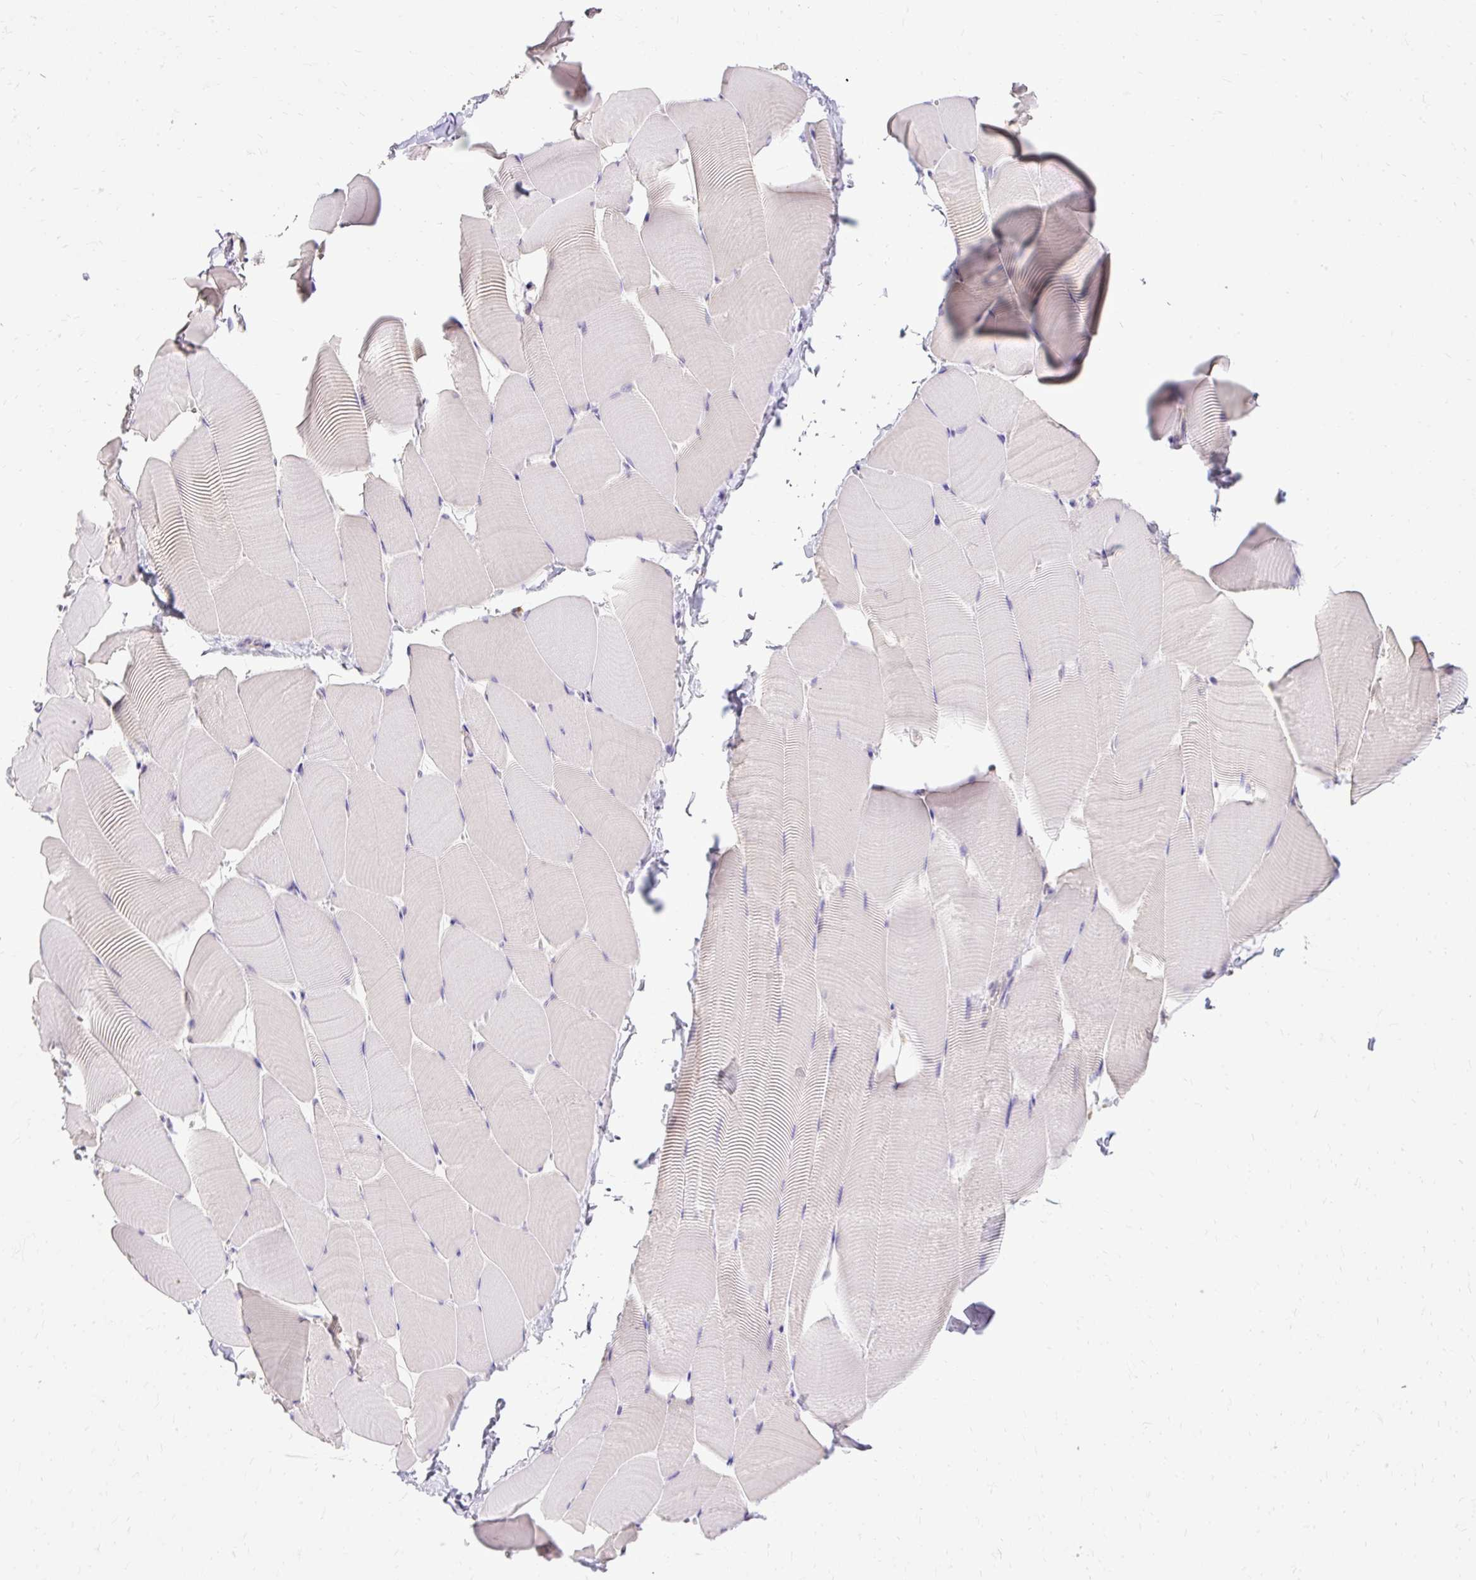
{"staining": {"intensity": "negative", "quantity": "none", "location": "none"}, "tissue": "skeletal muscle", "cell_type": "Myocytes", "image_type": "normal", "snomed": [{"axis": "morphology", "description": "Normal tissue, NOS"}, {"axis": "topography", "description": "Skeletal muscle"}], "caption": "A histopathology image of skeletal muscle stained for a protein shows no brown staining in myocytes.", "gene": "HEXB", "patient": {"sex": "male", "age": 25}}